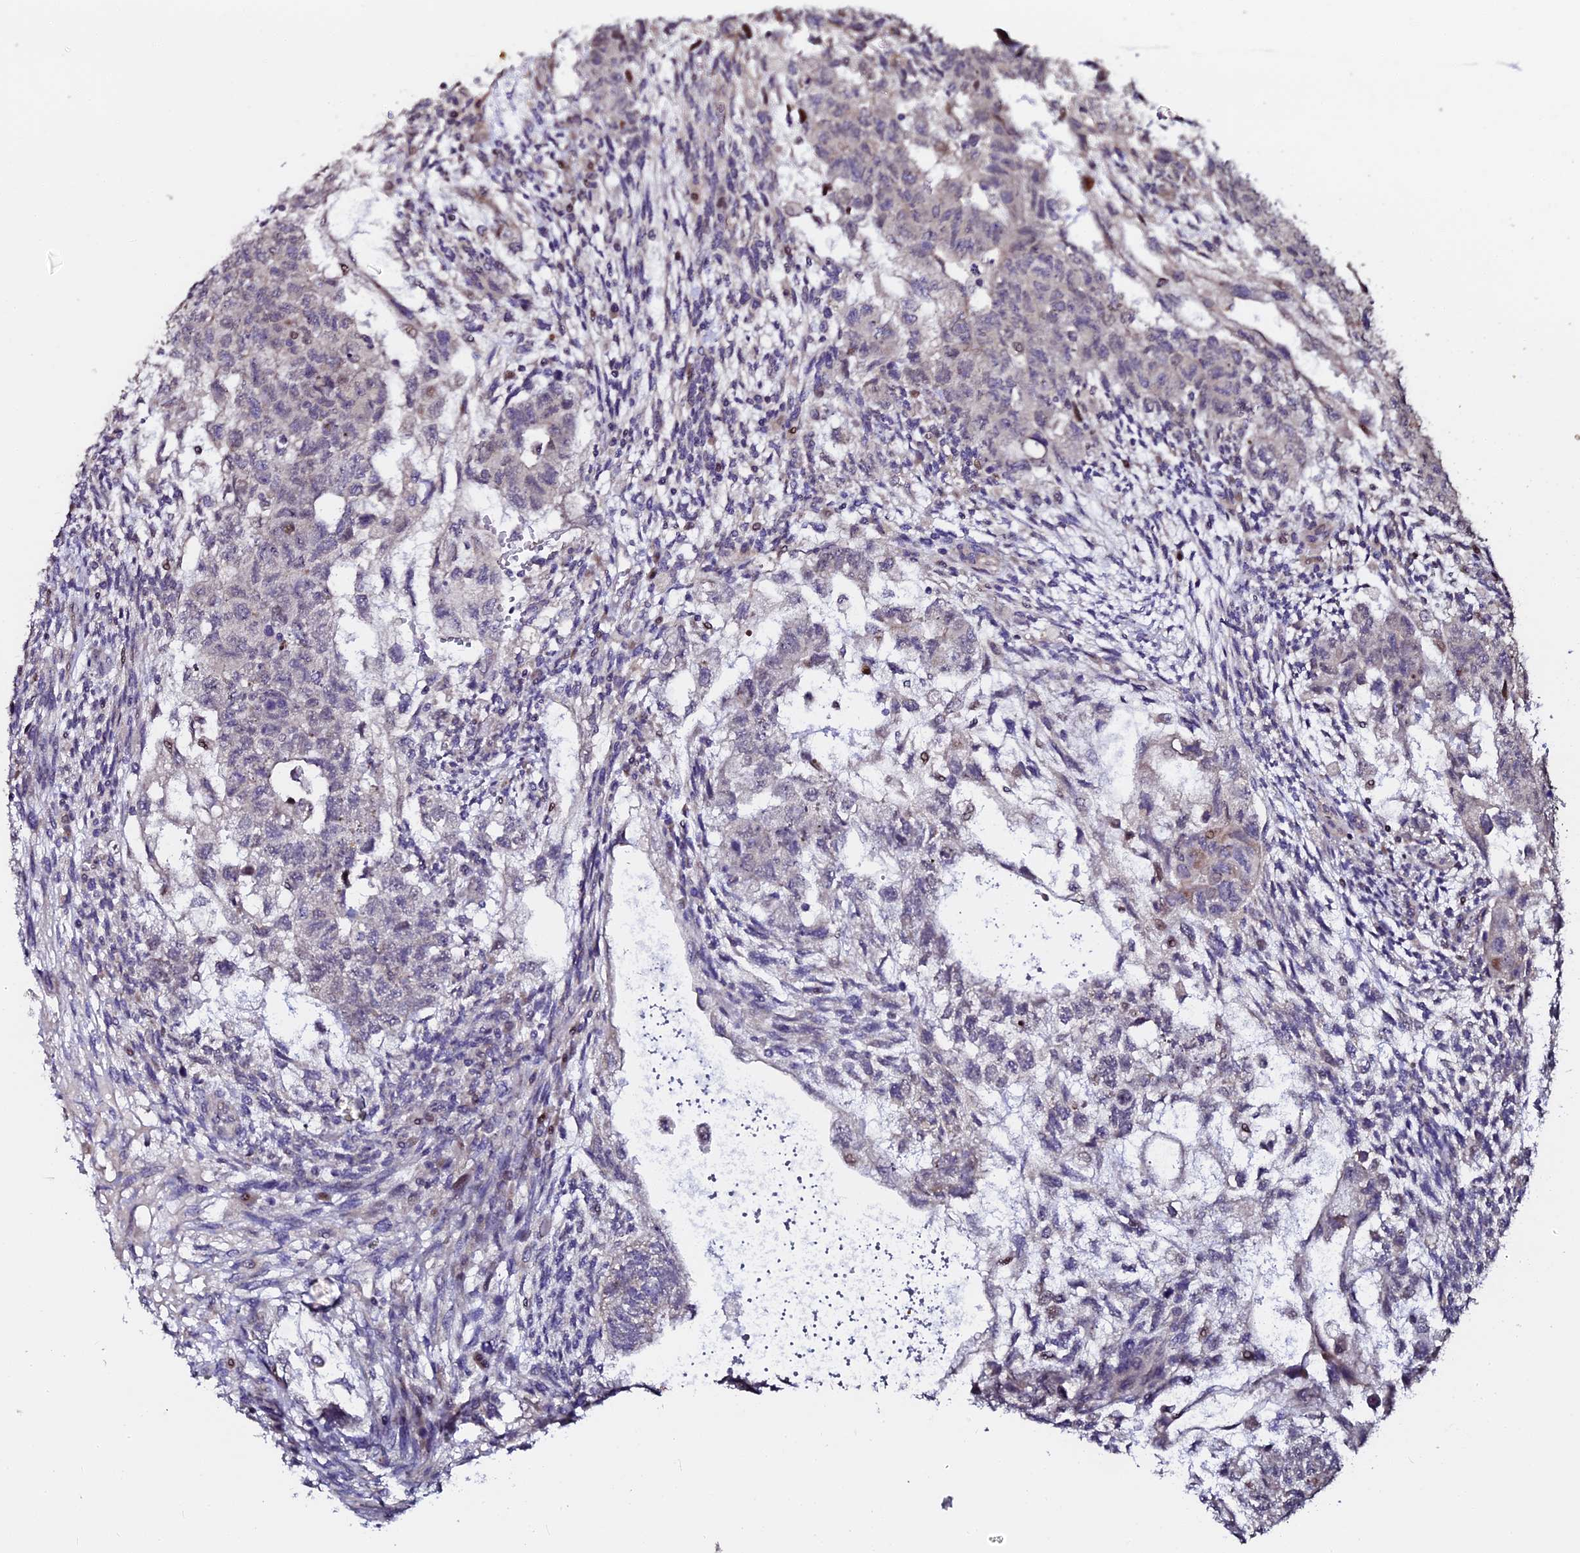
{"staining": {"intensity": "negative", "quantity": "none", "location": "none"}, "tissue": "testis cancer", "cell_type": "Tumor cells", "image_type": "cancer", "snomed": [{"axis": "morphology", "description": "Normal tissue, NOS"}, {"axis": "morphology", "description": "Carcinoma, Embryonal, NOS"}, {"axis": "topography", "description": "Testis"}], "caption": "Immunohistochemistry of testis cancer (embryonal carcinoma) displays no positivity in tumor cells.", "gene": "GPN3", "patient": {"sex": "male", "age": 36}}